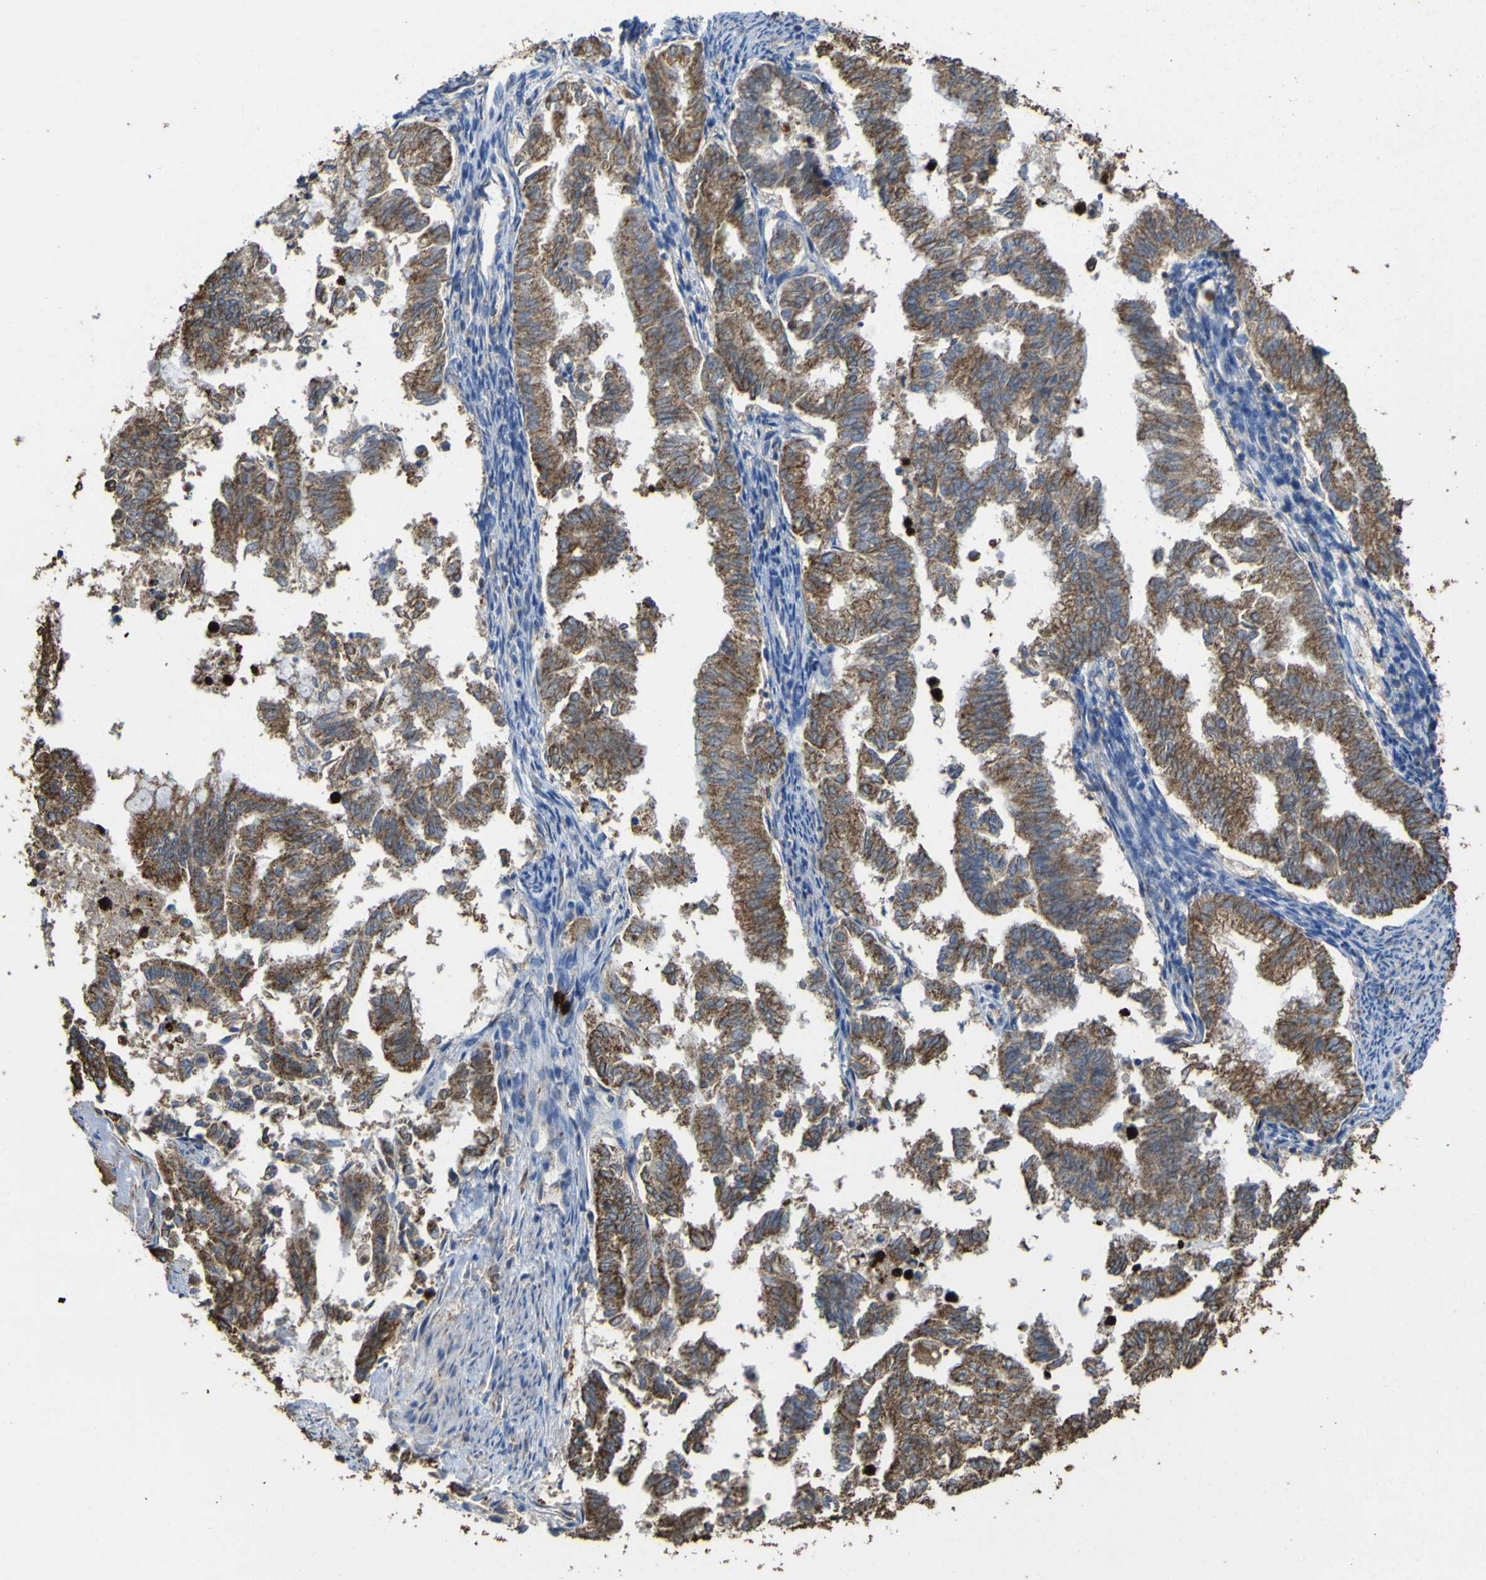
{"staining": {"intensity": "strong", "quantity": ">75%", "location": "cytoplasmic/membranous"}, "tissue": "endometrial cancer", "cell_type": "Tumor cells", "image_type": "cancer", "snomed": [{"axis": "morphology", "description": "Necrosis, NOS"}, {"axis": "morphology", "description": "Adenocarcinoma, NOS"}, {"axis": "topography", "description": "Endometrium"}], "caption": "Approximately >75% of tumor cells in human endometrial cancer demonstrate strong cytoplasmic/membranous protein positivity as visualized by brown immunohistochemical staining.", "gene": "ACSL3", "patient": {"sex": "female", "age": 79}}